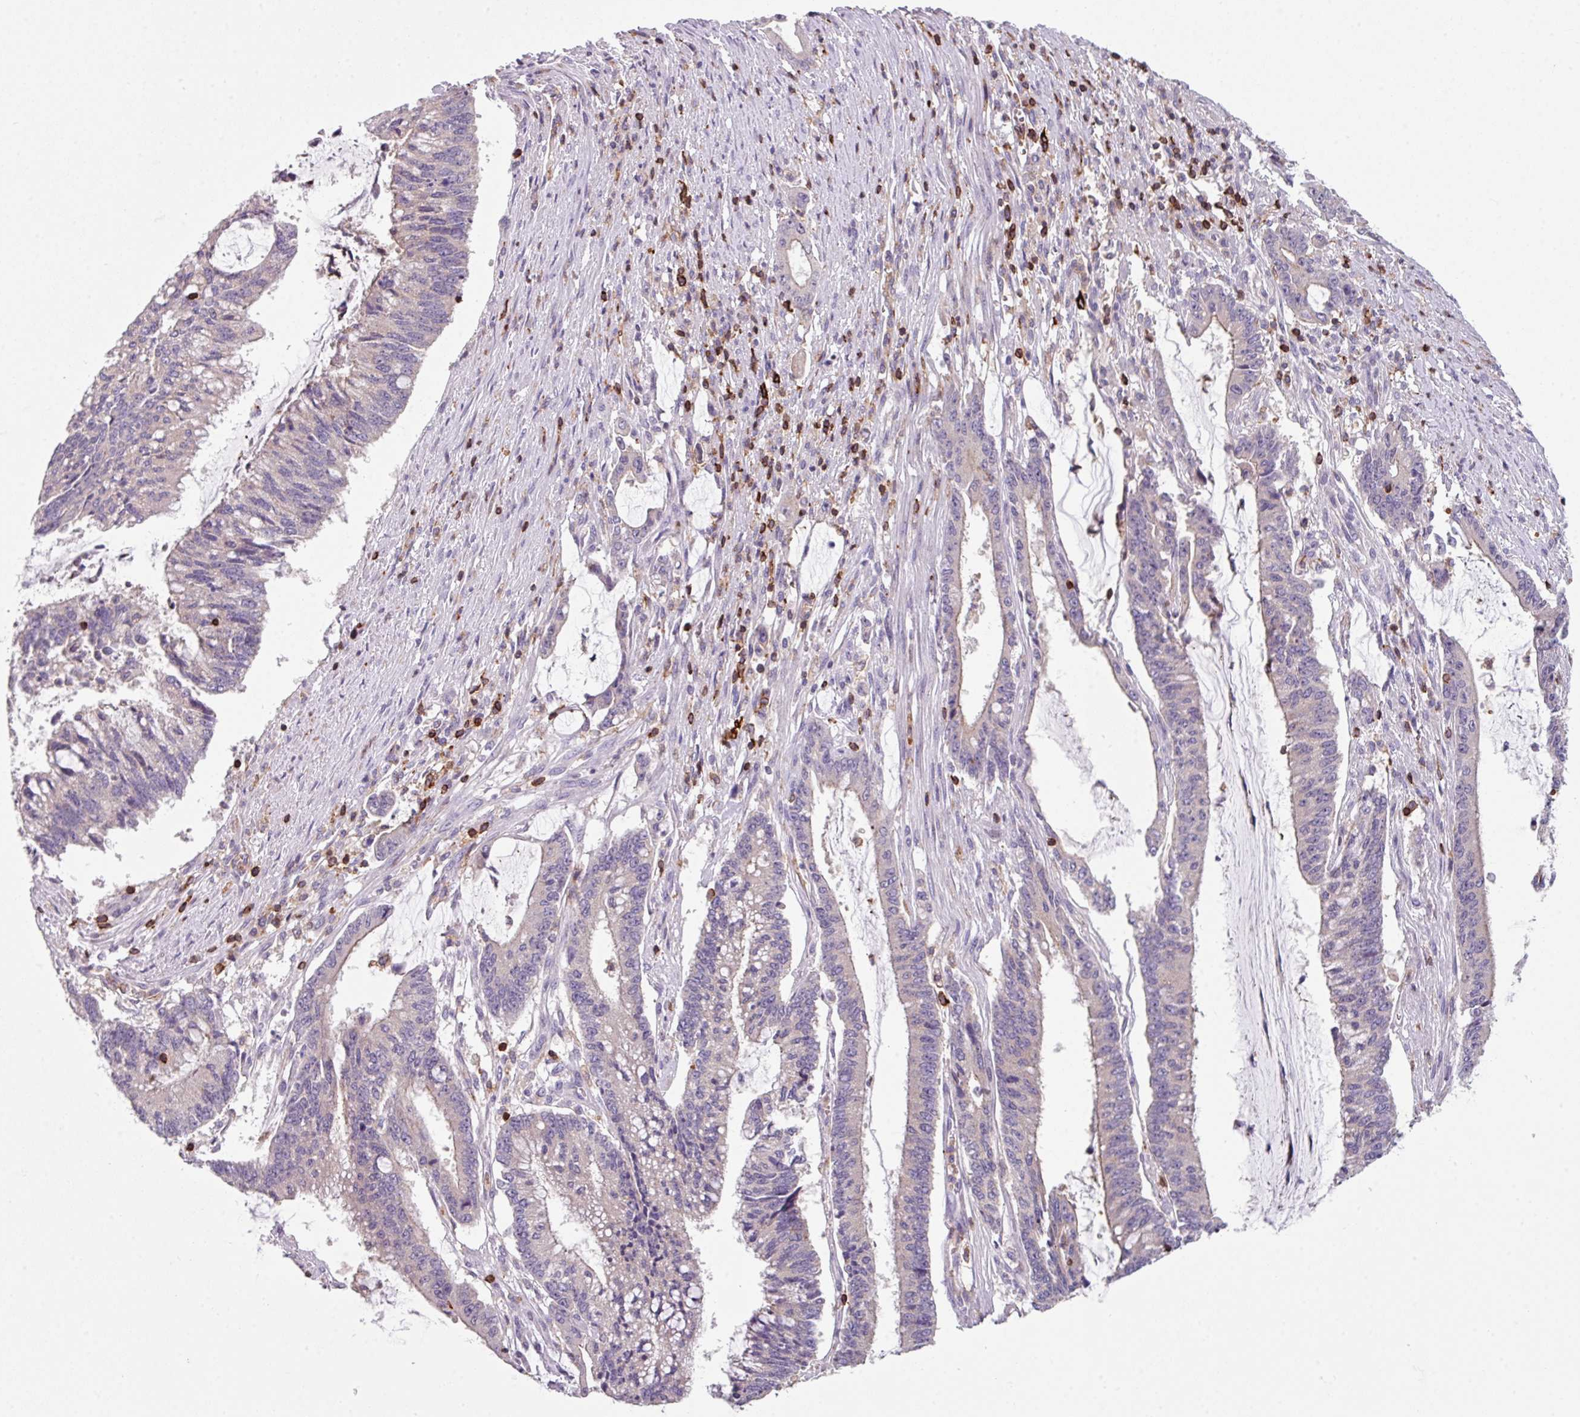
{"staining": {"intensity": "negative", "quantity": "none", "location": "none"}, "tissue": "pancreatic cancer", "cell_type": "Tumor cells", "image_type": "cancer", "snomed": [{"axis": "morphology", "description": "Adenocarcinoma, NOS"}, {"axis": "topography", "description": "Pancreas"}], "caption": "This is an immunohistochemistry micrograph of human adenocarcinoma (pancreatic). There is no positivity in tumor cells.", "gene": "NEDD9", "patient": {"sex": "female", "age": 50}}